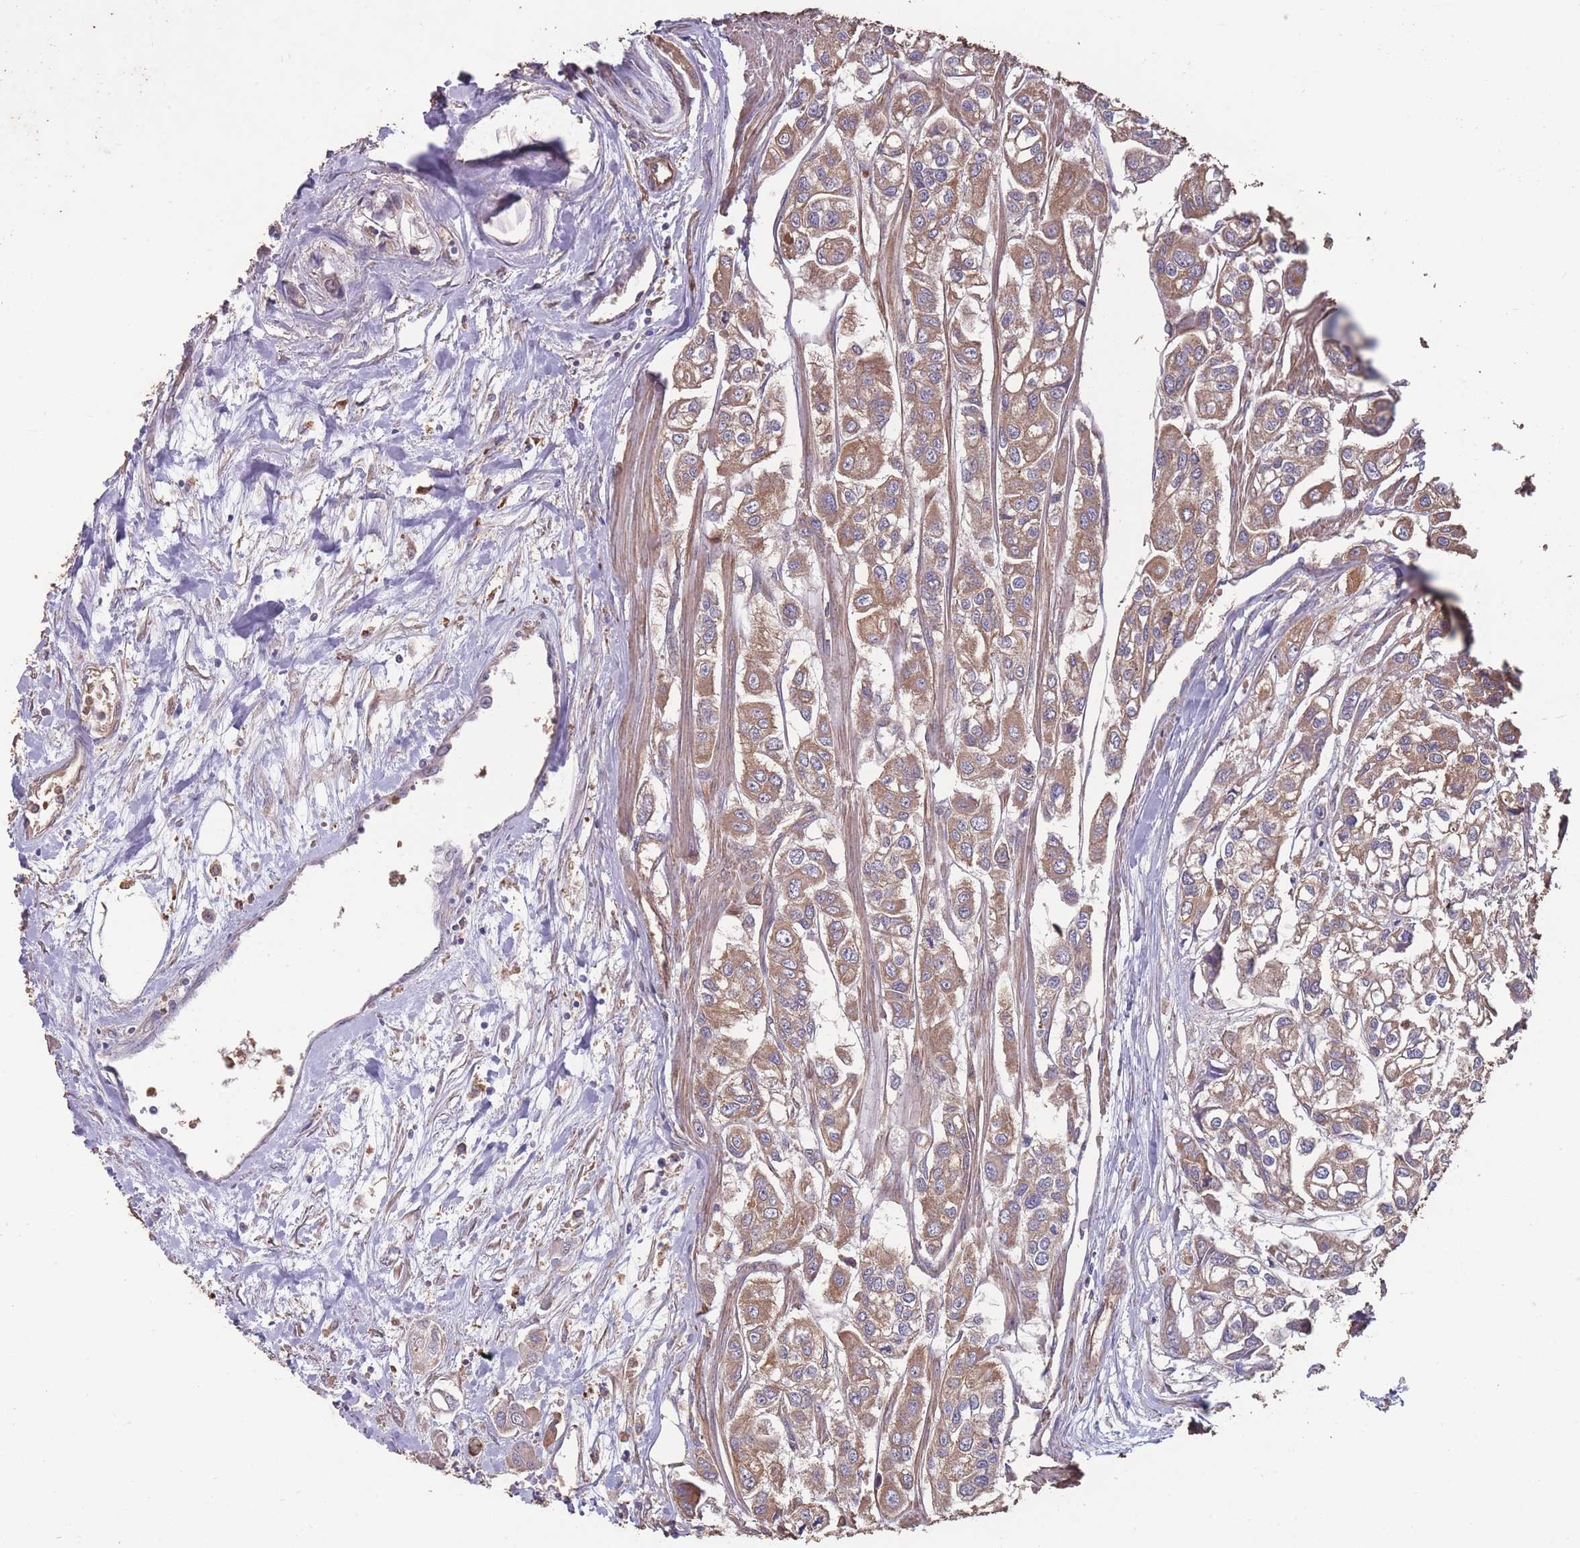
{"staining": {"intensity": "moderate", "quantity": ">75%", "location": "cytoplasmic/membranous"}, "tissue": "urothelial cancer", "cell_type": "Tumor cells", "image_type": "cancer", "snomed": [{"axis": "morphology", "description": "Urothelial carcinoma, High grade"}, {"axis": "topography", "description": "Urinary bladder"}], "caption": "Tumor cells demonstrate medium levels of moderate cytoplasmic/membranous staining in approximately >75% of cells in urothelial cancer.", "gene": "STIM2", "patient": {"sex": "male", "age": 67}}